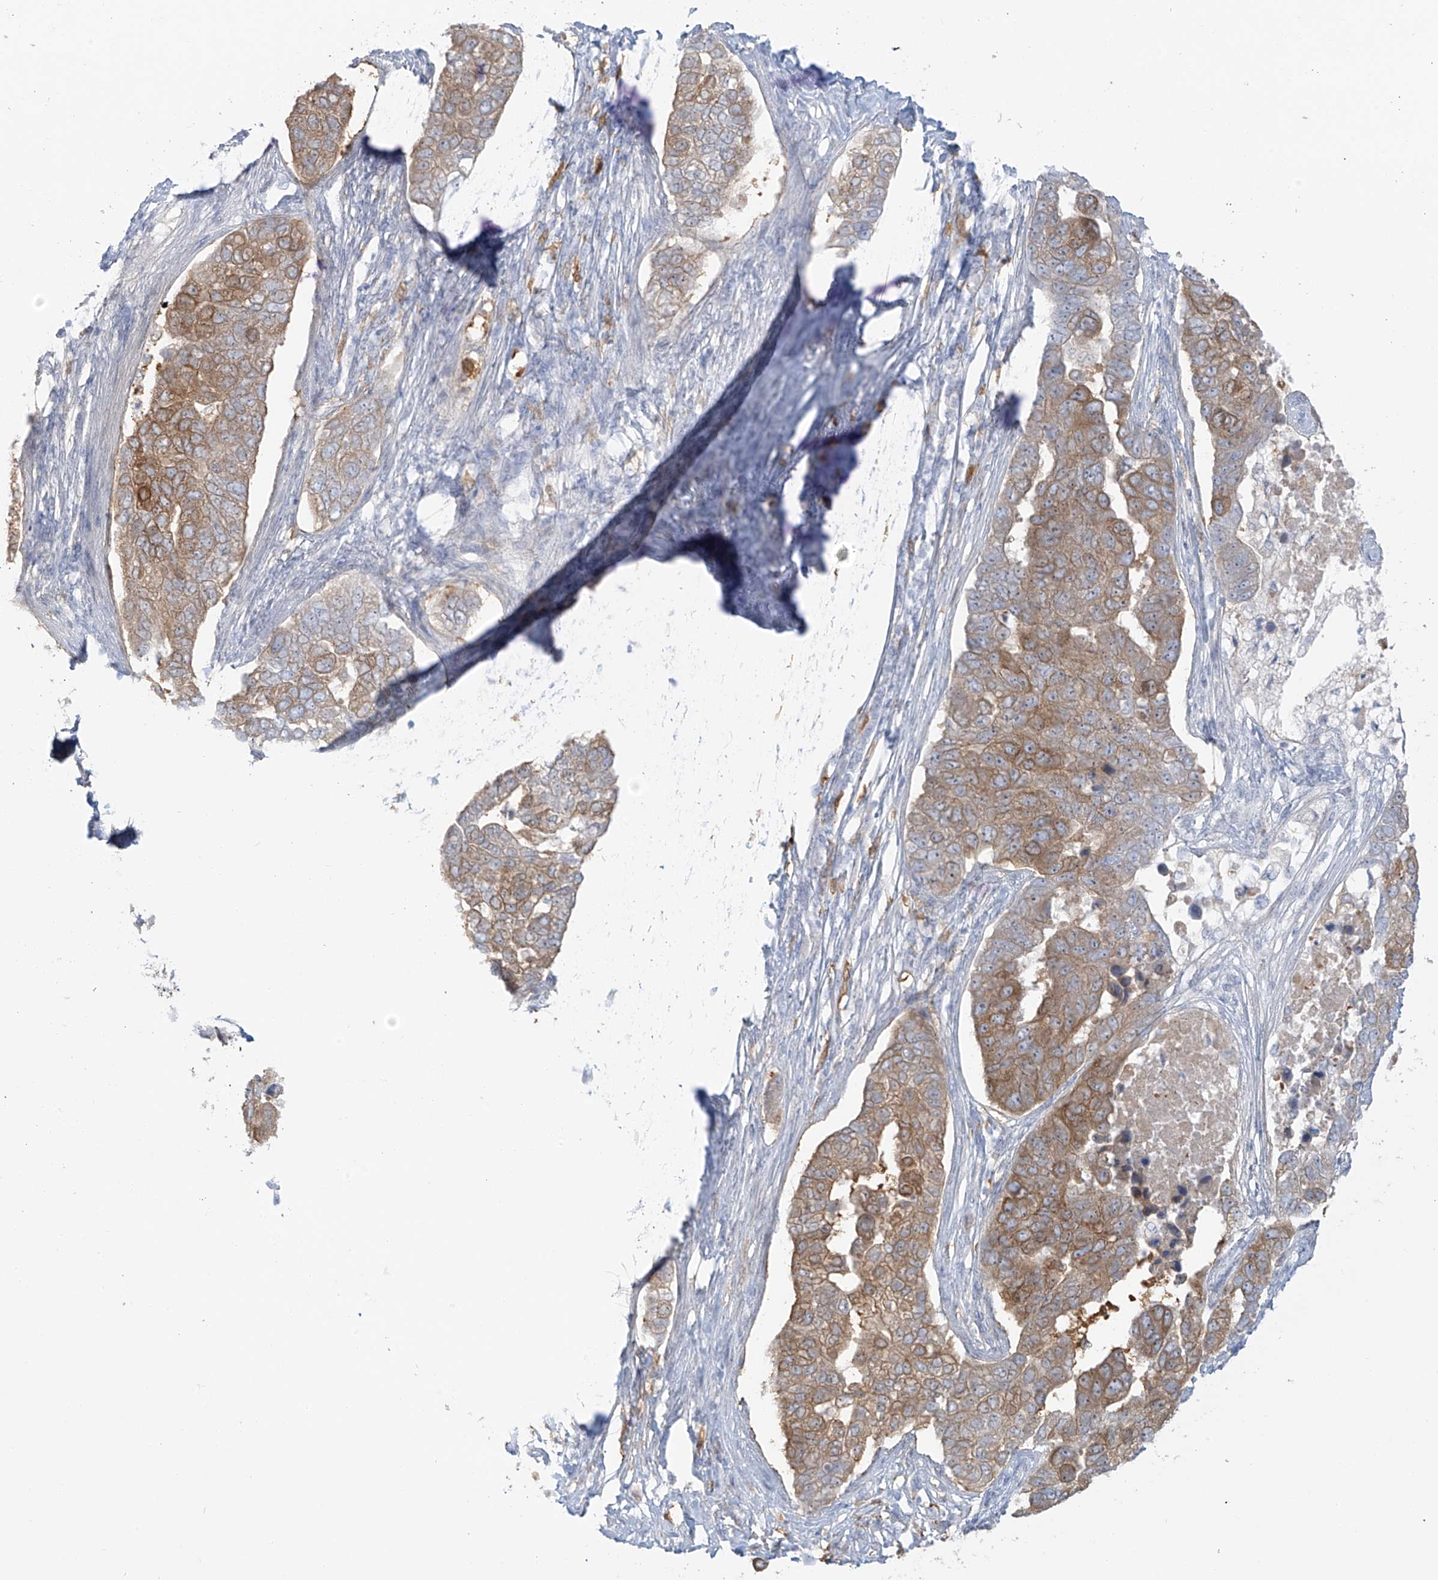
{"staining": {"intensity": "moderate", "quantity": ">75%", "location": "cytoplasmic/membranous"}, "tissue": "pancreatic cancer", "cell_type": "Tumor cells", "image_type": "cancer", "snomed": [{"axis": "morphology", "description": "Adenocarcinoma, NOS"}, {"axis": "topography", "description": "Pancreas"}], "caption": "Tumor cells reveal medium levels of moderate cytoplasmic/membranous staining in about >75% of cells in pancreatic cancer (adenocarcinoma). The protein of interest is shown in brown color, while the nuclei are stained blue.", "gene": "UPK1B", "patient": {"sex": "female", "age": 61}}